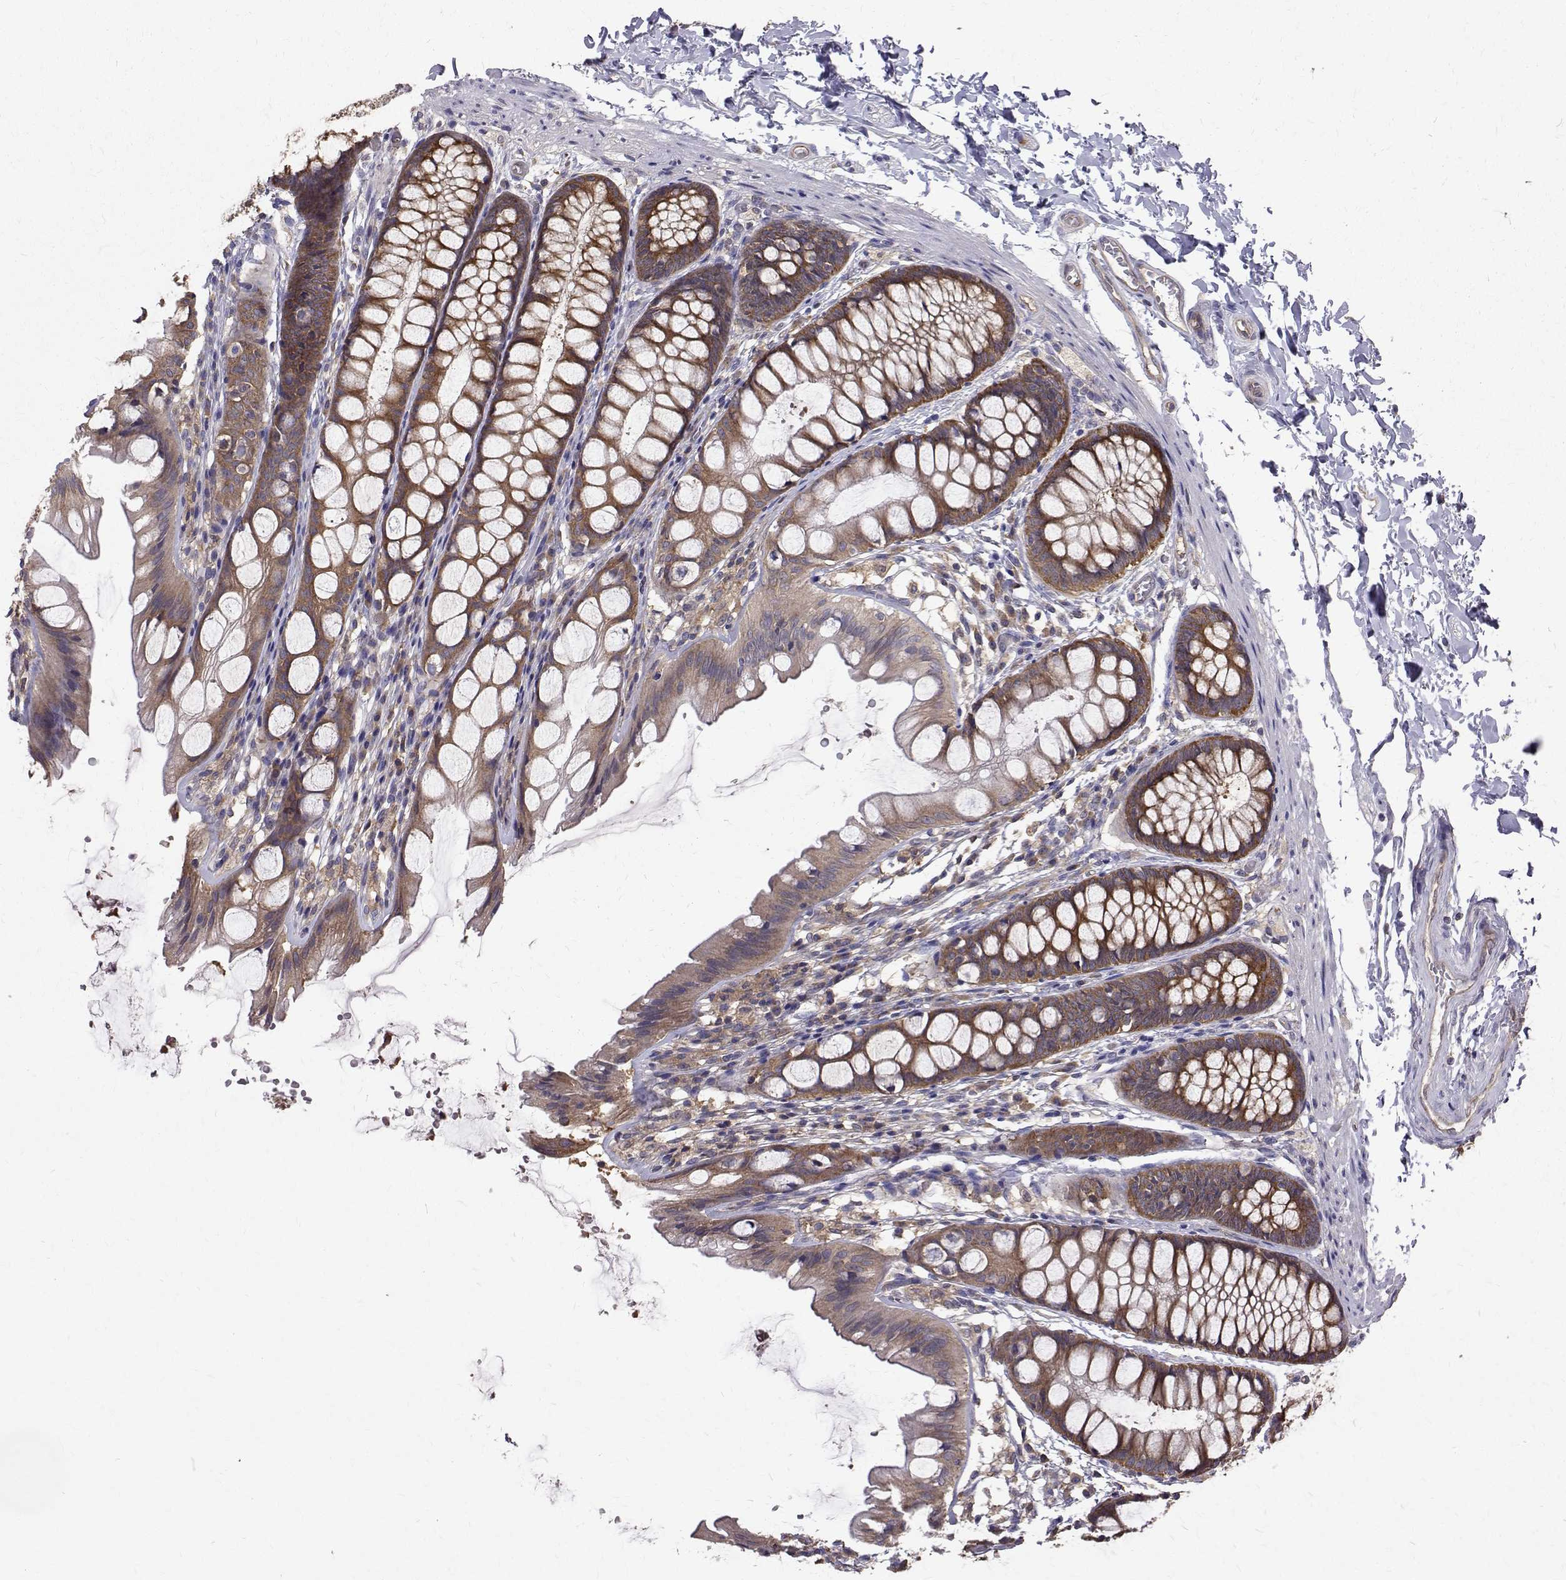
{"staining": {"intensity": "negative", "quantity": "none", "location": "none"}, "tissue": "colon", "cell_type": "Endothelial cells", "image_type": "normal", "snomed": [{"axis": "morphology", "description": "Normal tissue, NOS"}, {"axis": "topography", "description": "Colon"}], "caption": "An IHC micrograph of unremarkable colon is shown. There is no staining in endothelial cells of colon.", "gene": "FARSB", "patient": {"sex": "male", "age": 47}}